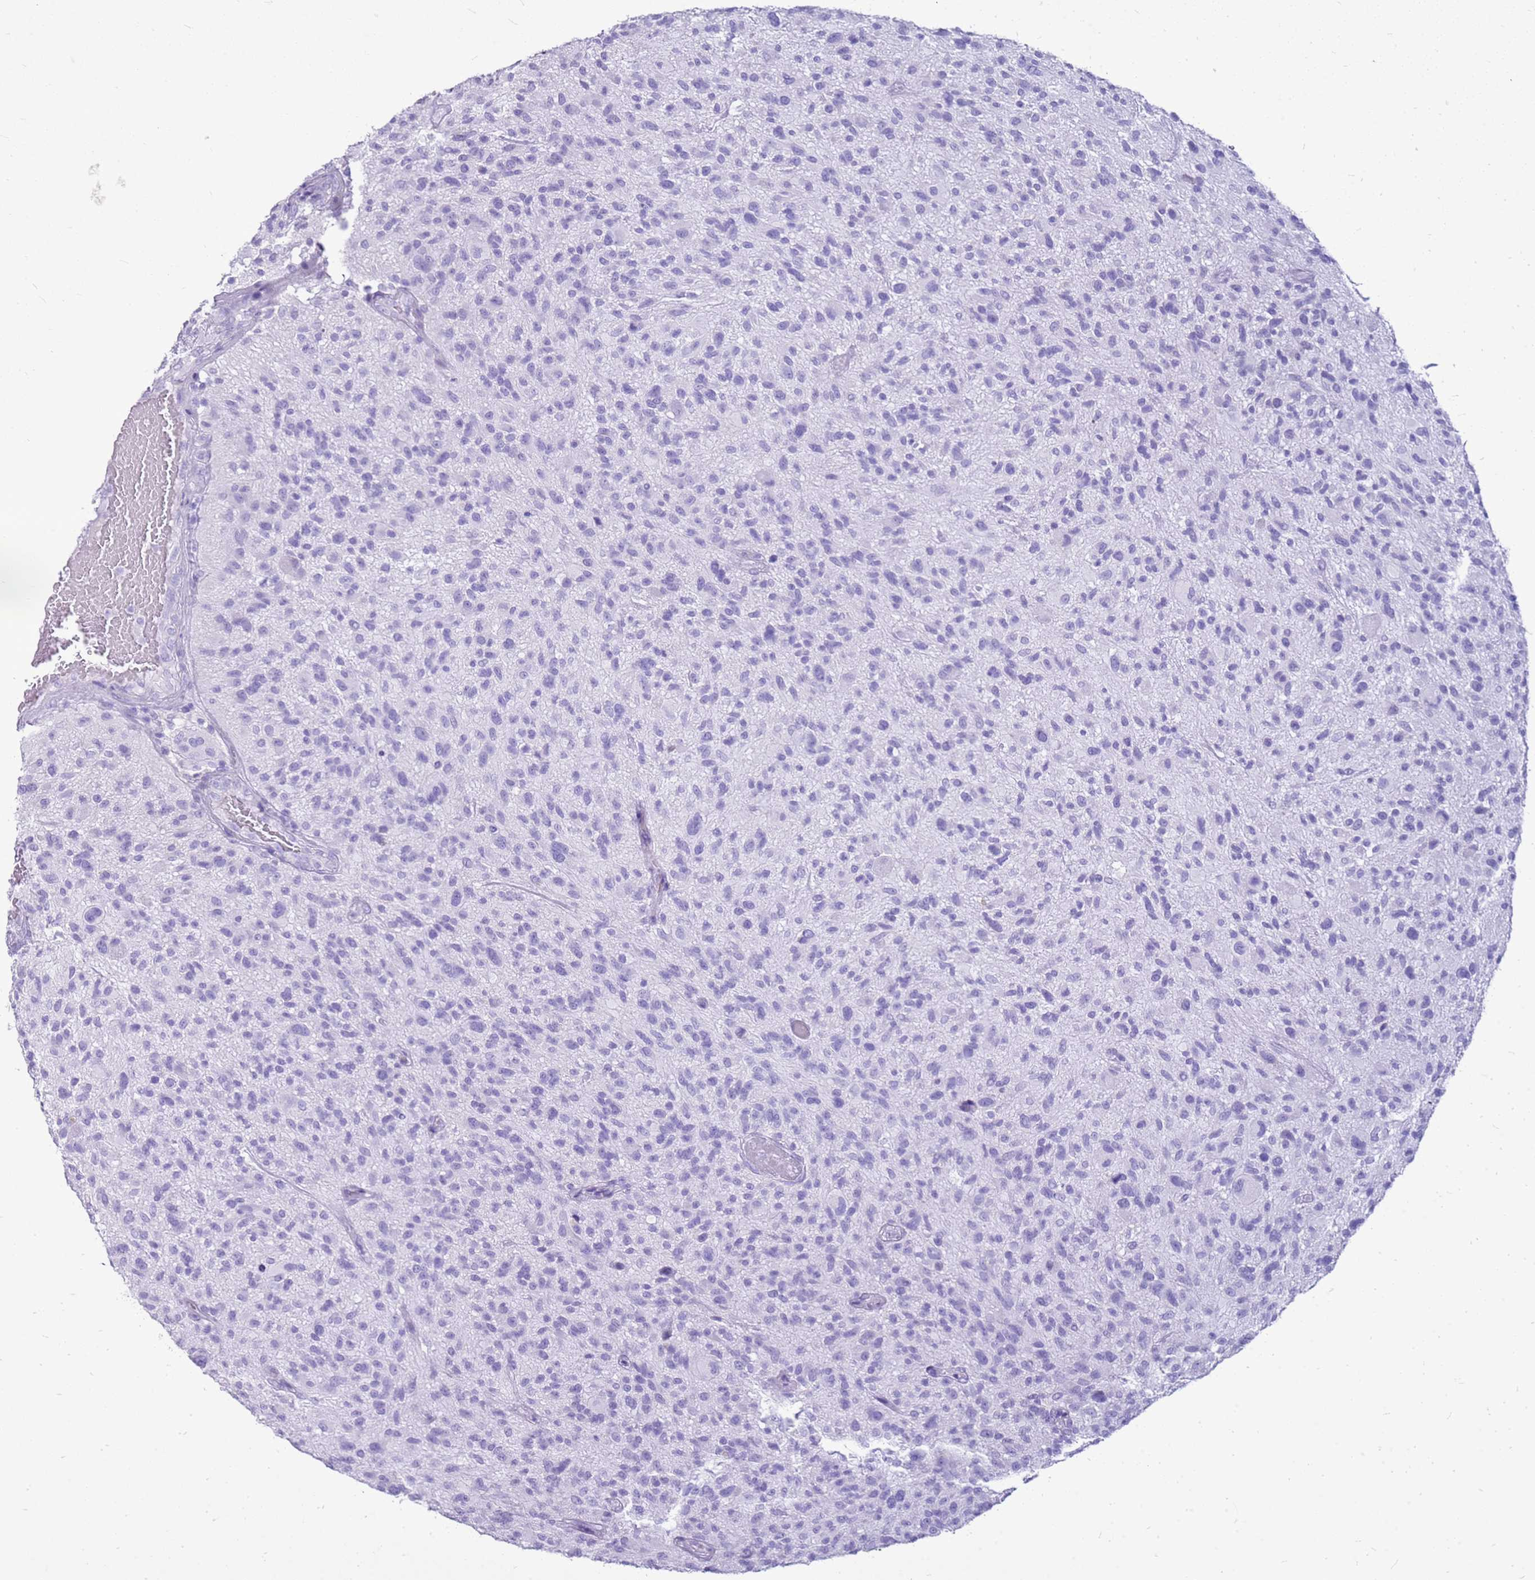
{"staining": {"intensity": "negative", "quantity": "none", "location": "none"}, "tissue": "glioma", "cell_type": "Tumor cells", "image_type": "cancer", "snomed": [{"axis": "morphology", "description": "Glioma, malignant, High grade"}, {"axis": "topography", "description": "Brain"}], "caption": "High magnification brightfield microscopy of malignant glioma (high-grade) stained with DAB (brown) and counterstained with hematoxylin (blue): tumor cells show no significant positivity. (Immunohistochemistry (ihc), brightfield microscopy, high magnification).", "gene": "CA8", "patient": {"sex": "male", "age": 47}}